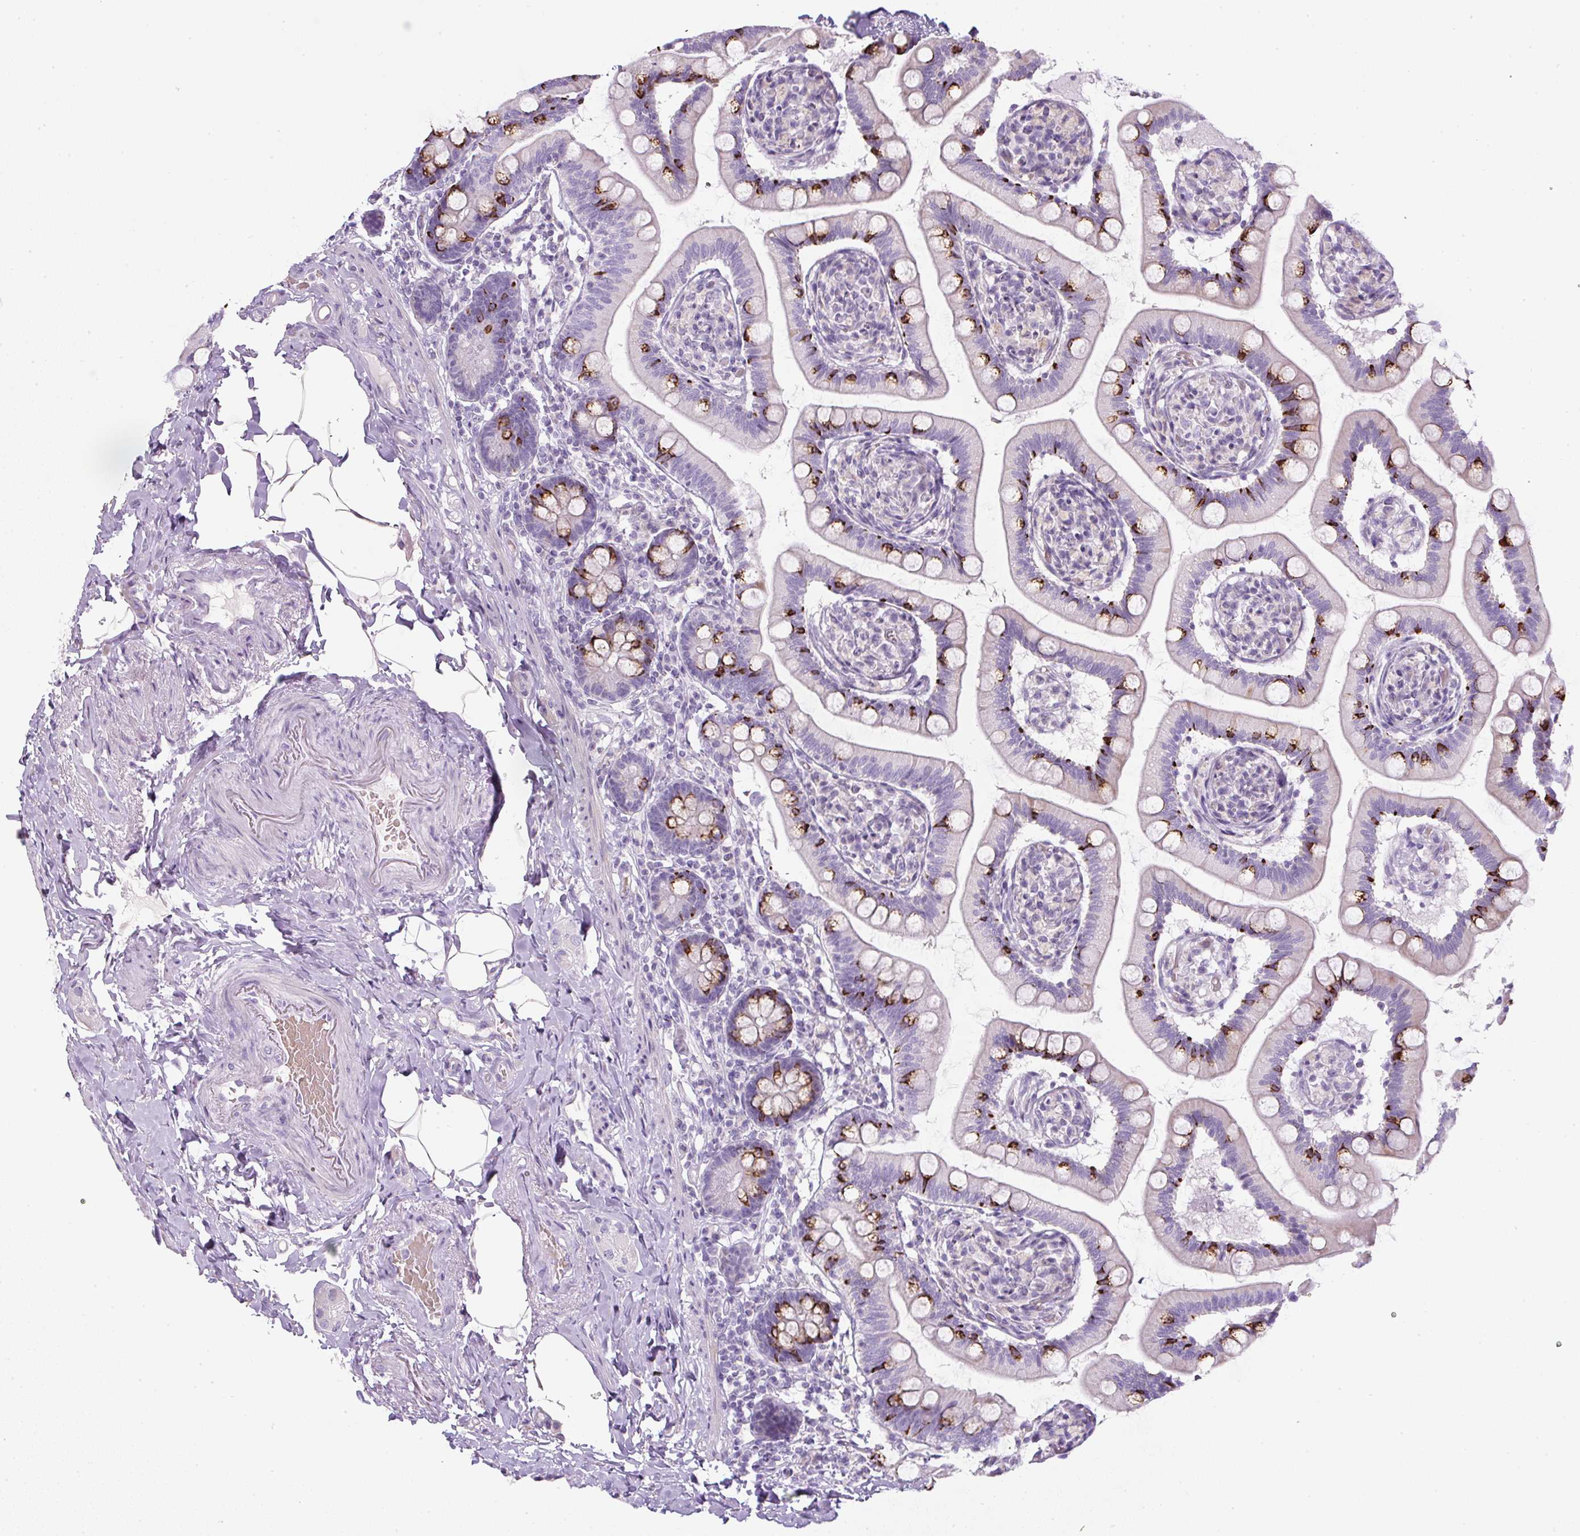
{"staining": {"intensity": "strong", "quantity": "<25%", "location": "cytoplasmic/membranous"}, "tissue": "small intestine", "cell_type": "Glandular cells", "image_type": "normal", "snomed": [{"axis": "morphology", "description": "Normal tissue, NOS"}, {"axis": "topography", "description": "Small intestine"}], "caption": "Immunohistochemical staining of normal human small intestine exhibits <25% levels of strong cytoplasmic/membranous protein positivity in about <25% of glandular cells. (DAB IHC with brightfield microscopy, high magnification).", "gene": "FGFBP3", "patient": {"sex": "female", "age": 64}}